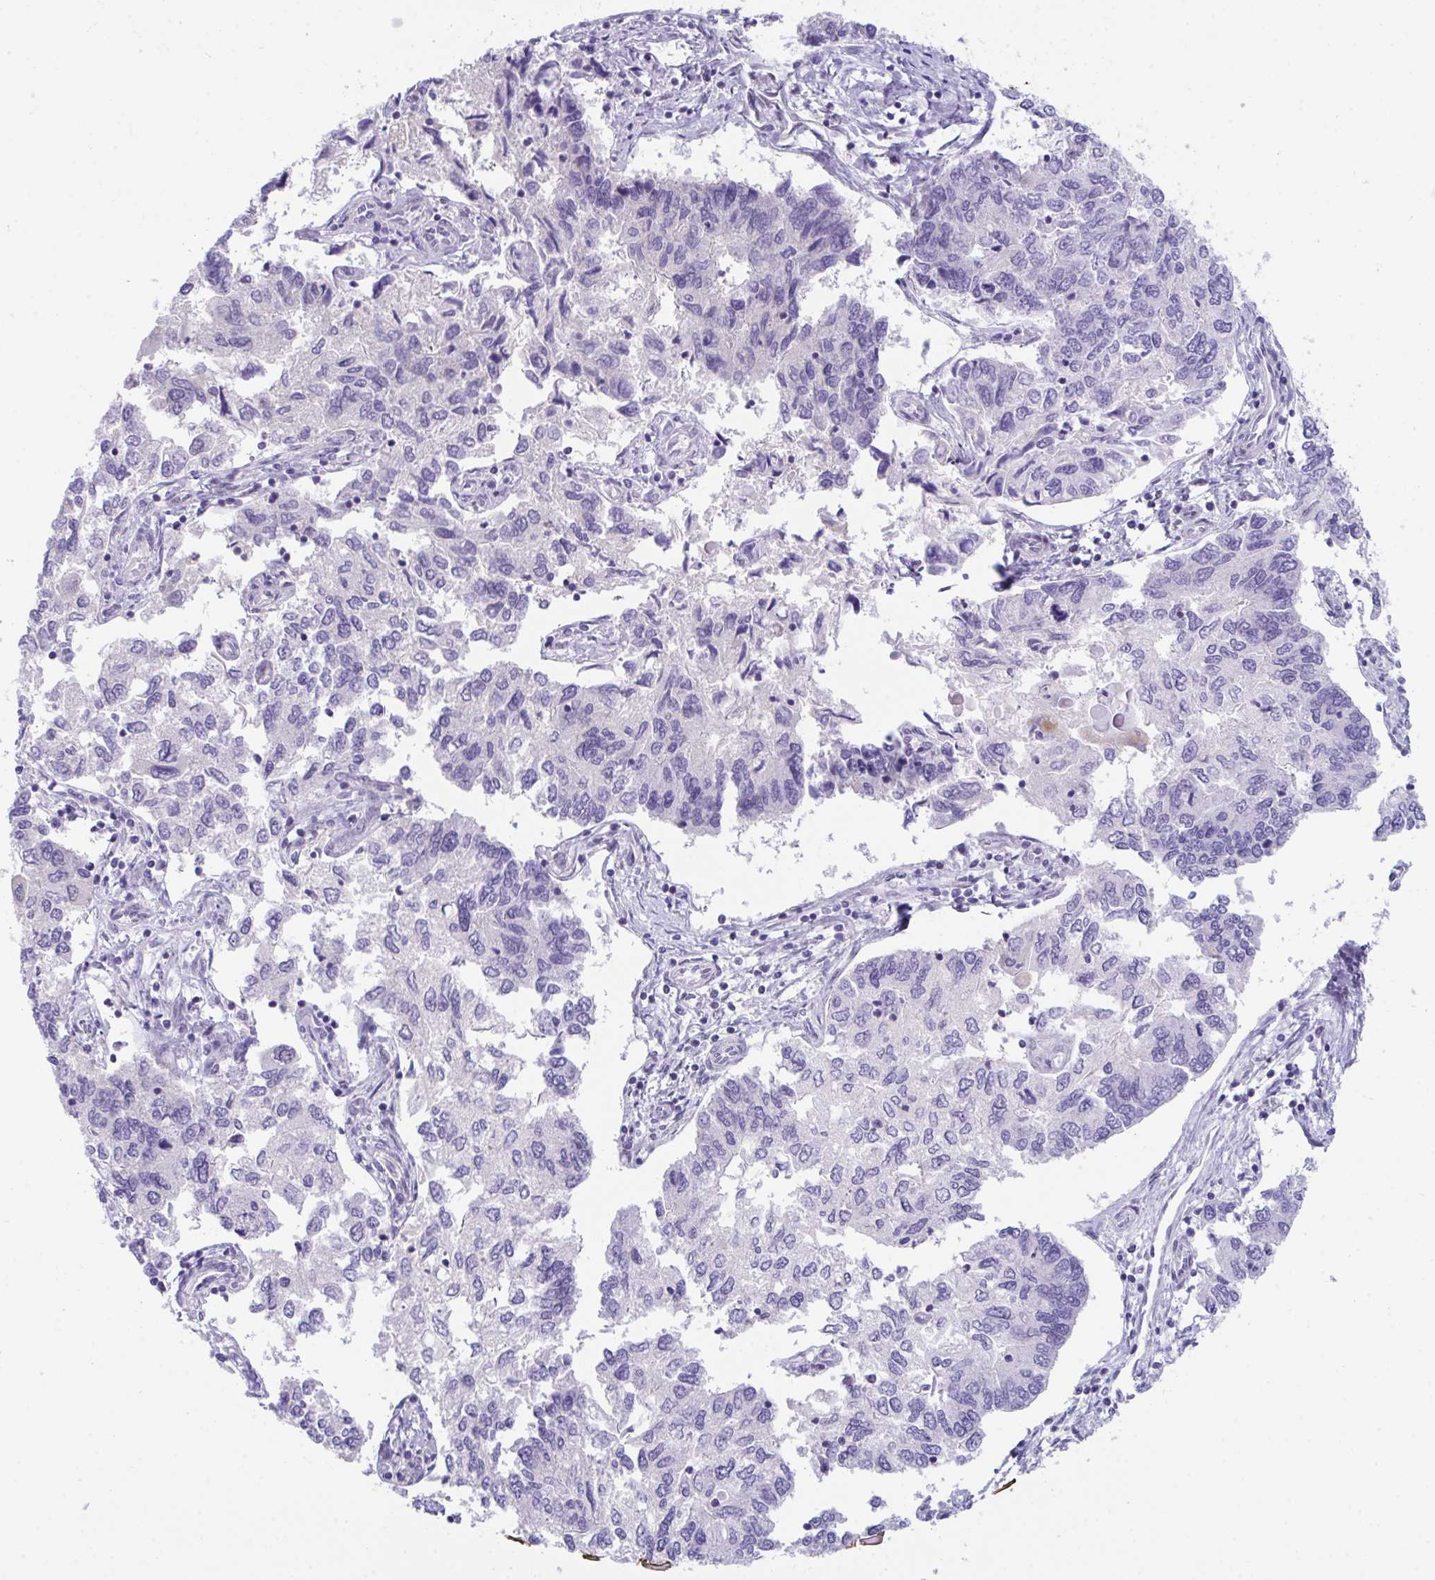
{"staining": {"intensity": "negative", "quantity": "none", "location": "none"}, "tissue": "endometrial cancer", "cell_type": "Tumor cells", "image_type": "cancer", "snomed": [{"axis": "morphology", "description": "Carcinoma, NOS"}, {"axis": "topography", "description": "Uterus"}], "caption": "There is no significant staining in tumor cells of endometrial cancer (carcinoma). (DAB (3,3'-diaminobenzidine) immunohistochemistry (IHC) visualized using brightfield microscopy, high magnification).", "gene": "ATP6V0D2", "patient": {"sex": "female", "age": 76}}